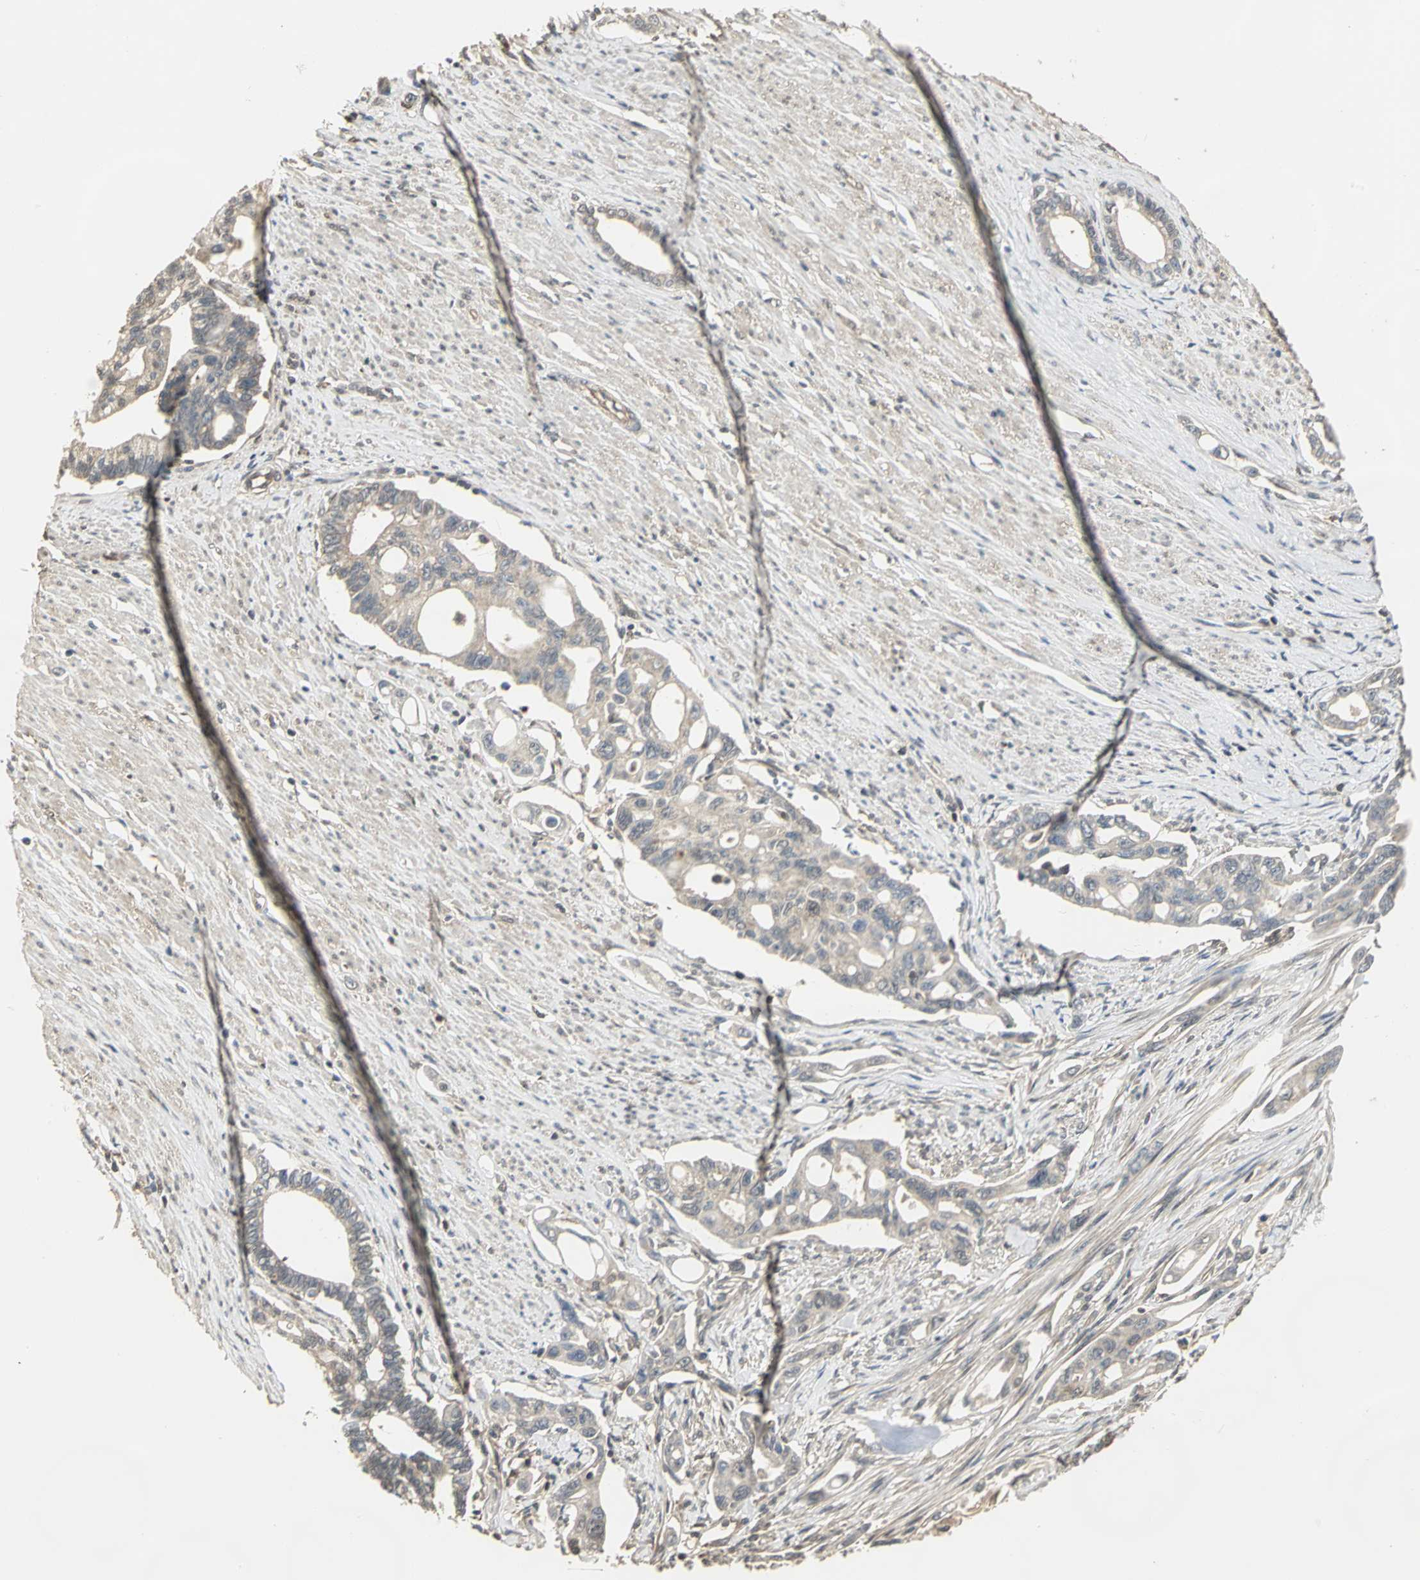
{"staining": {"intensity": "weak", "quantity": ">75%", "location": "cytoplasmic/membranous"}, "tissue": "pancreatic cancer", "cell_type": "Tumor cells", "image_type": "cancer", "snomed": [{"axis": "morphology", "description": "Normal tissue, NOS"}, {"axis": "topography", "description": "Pancreas"}], "caption": "Pancreatic cancer tissue shows weak cytoplasmic/membranous positivity in approximately >75% of tumor cells (IHC, brightfield microscopy, high magnification).", "gene": "PARK7", "patient": {"sex": "male", "age": 42}}